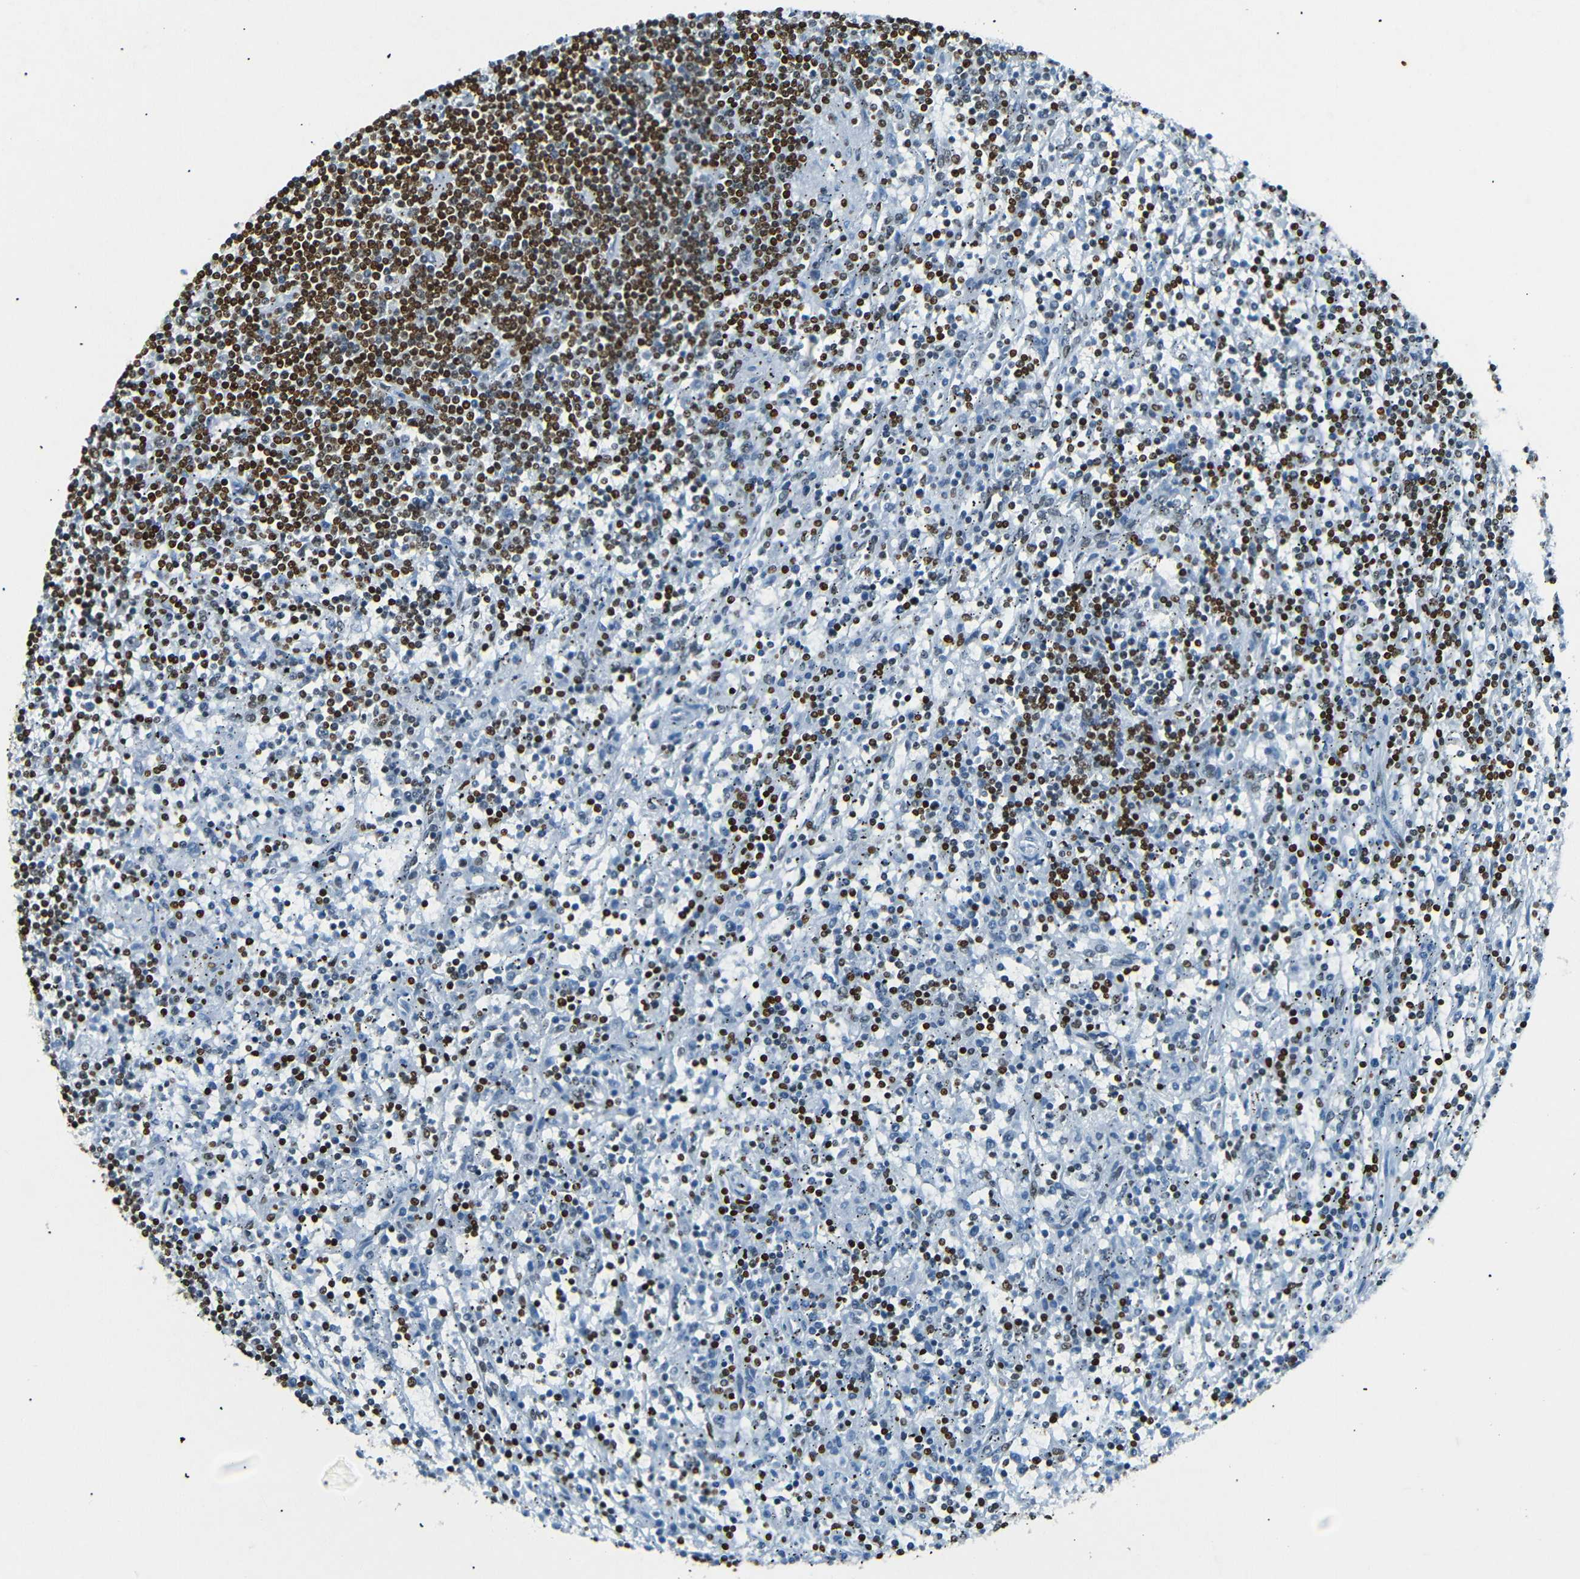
{"staining": {"intensity": "strong", "quantity": "25%-75%", "location": "nuclear"}, "tissue": "lymphoma", "cell_type": "Tumor cells", "image_type": "cancer", "snomed": [{"axis": "morphology", "description": "Malignant lymphoma, non-Hodgkin's type, Low grade"}, {"axis": "topography", "description": "Spleen"}], "caption": "Human lymphoma stained with a brown dye shows strong nuclear positive staining in about 25%-75% of tumor cells.", "gene": "HMGN1", "patient": {"sex": "male", "age": 76}}